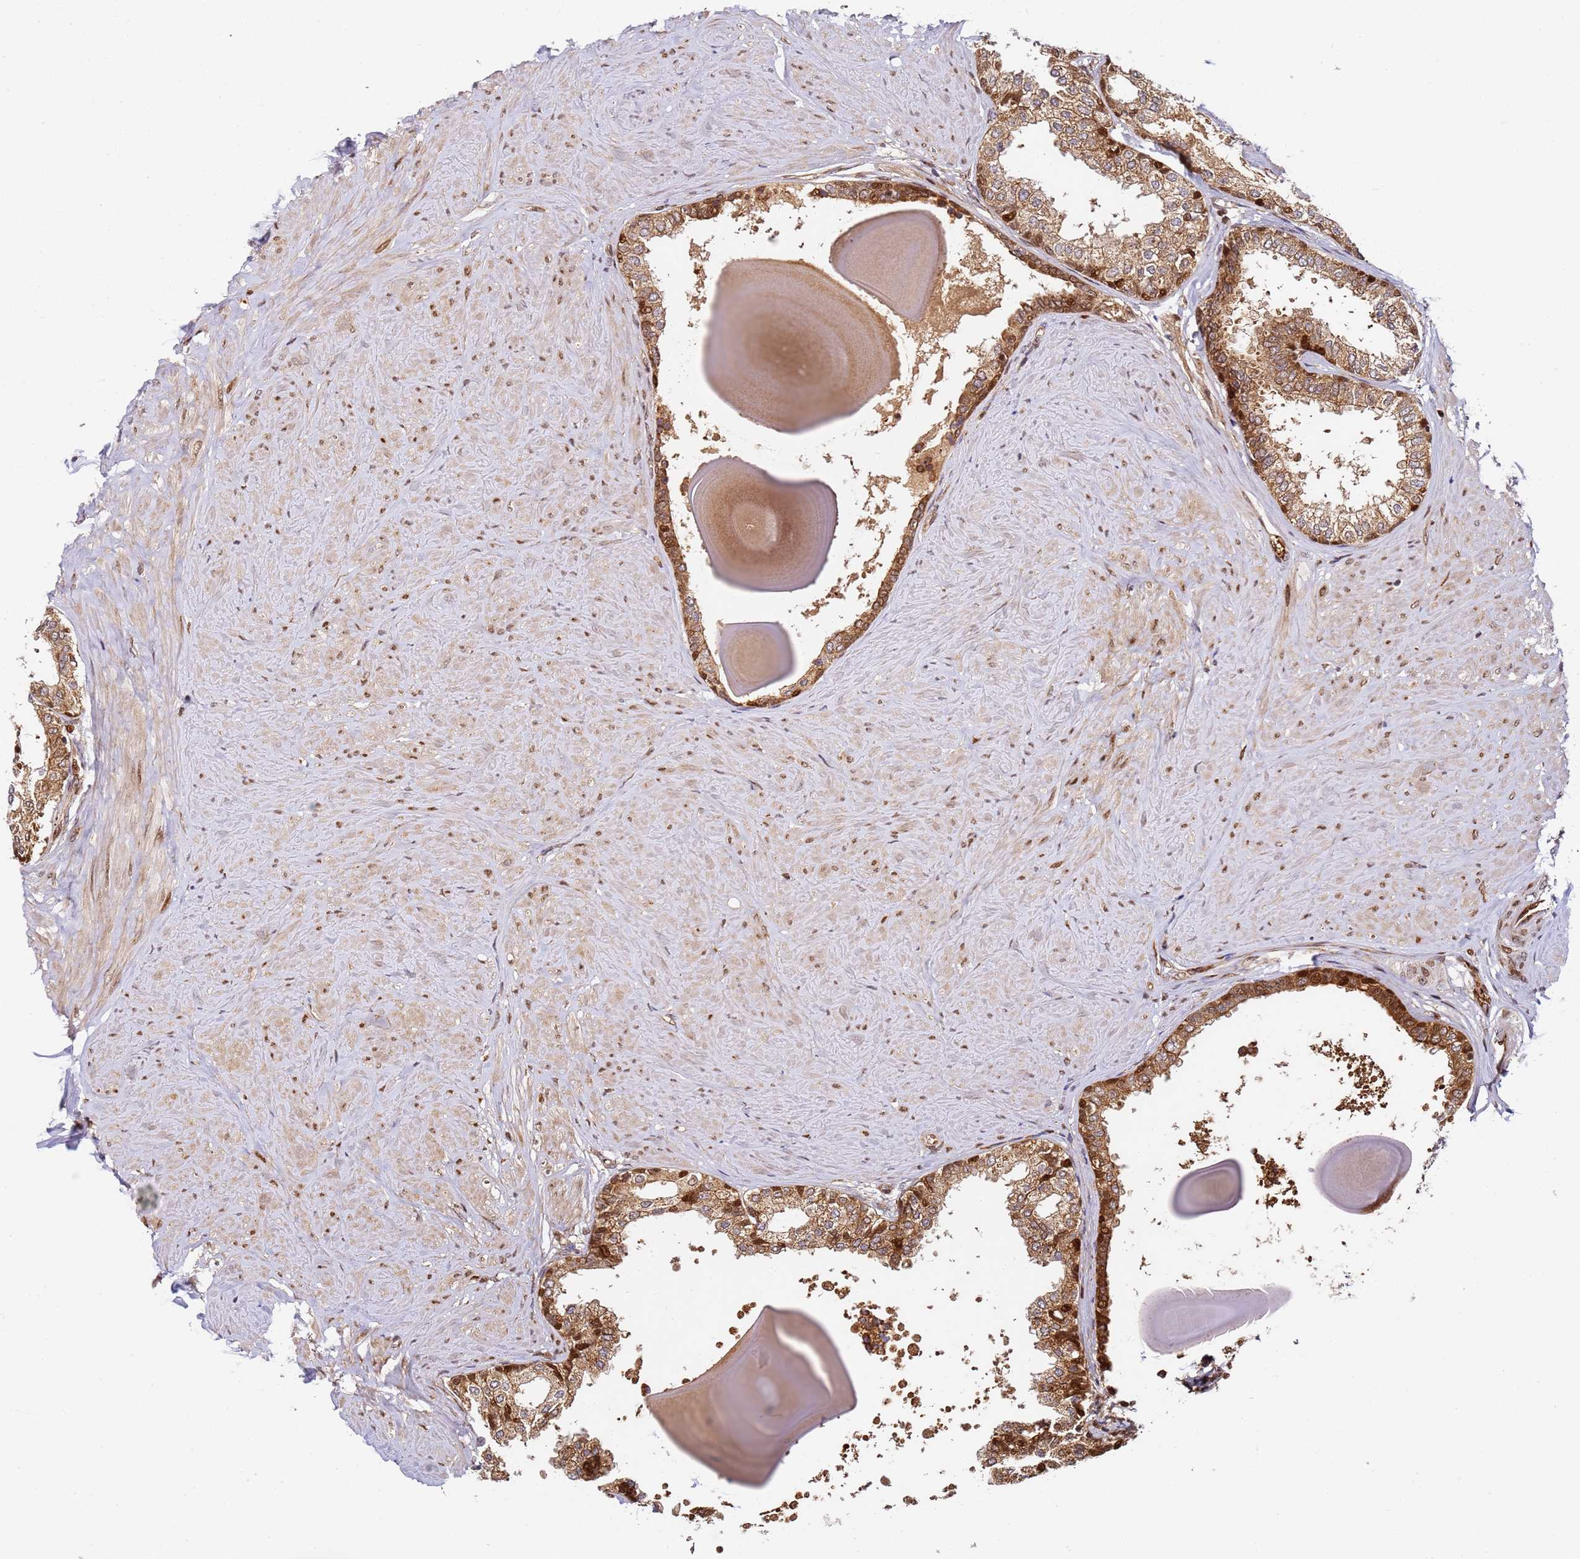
{"staining": {"intensity": "moderate", "quantity": ">75%", "location": "cytoplasmic/membranous,nuclear"}, "tissue": "prostate", "cell_type": "Glandular cells", "image_type": "normal", "snomed": [{"axis": "morphology", "description": "Normal tissue, NOS"}, {"axis": "topography", "description": "Prostate"}], "caption": "Immunohistochemical staining of benign prostate shows >75% levels of moderate cytoplasmic/membranous,nuclear protein expression in approximately >75% of glandular cells.", "gene": "SMOX", "patient": {"sex": "male", "age": 48}}